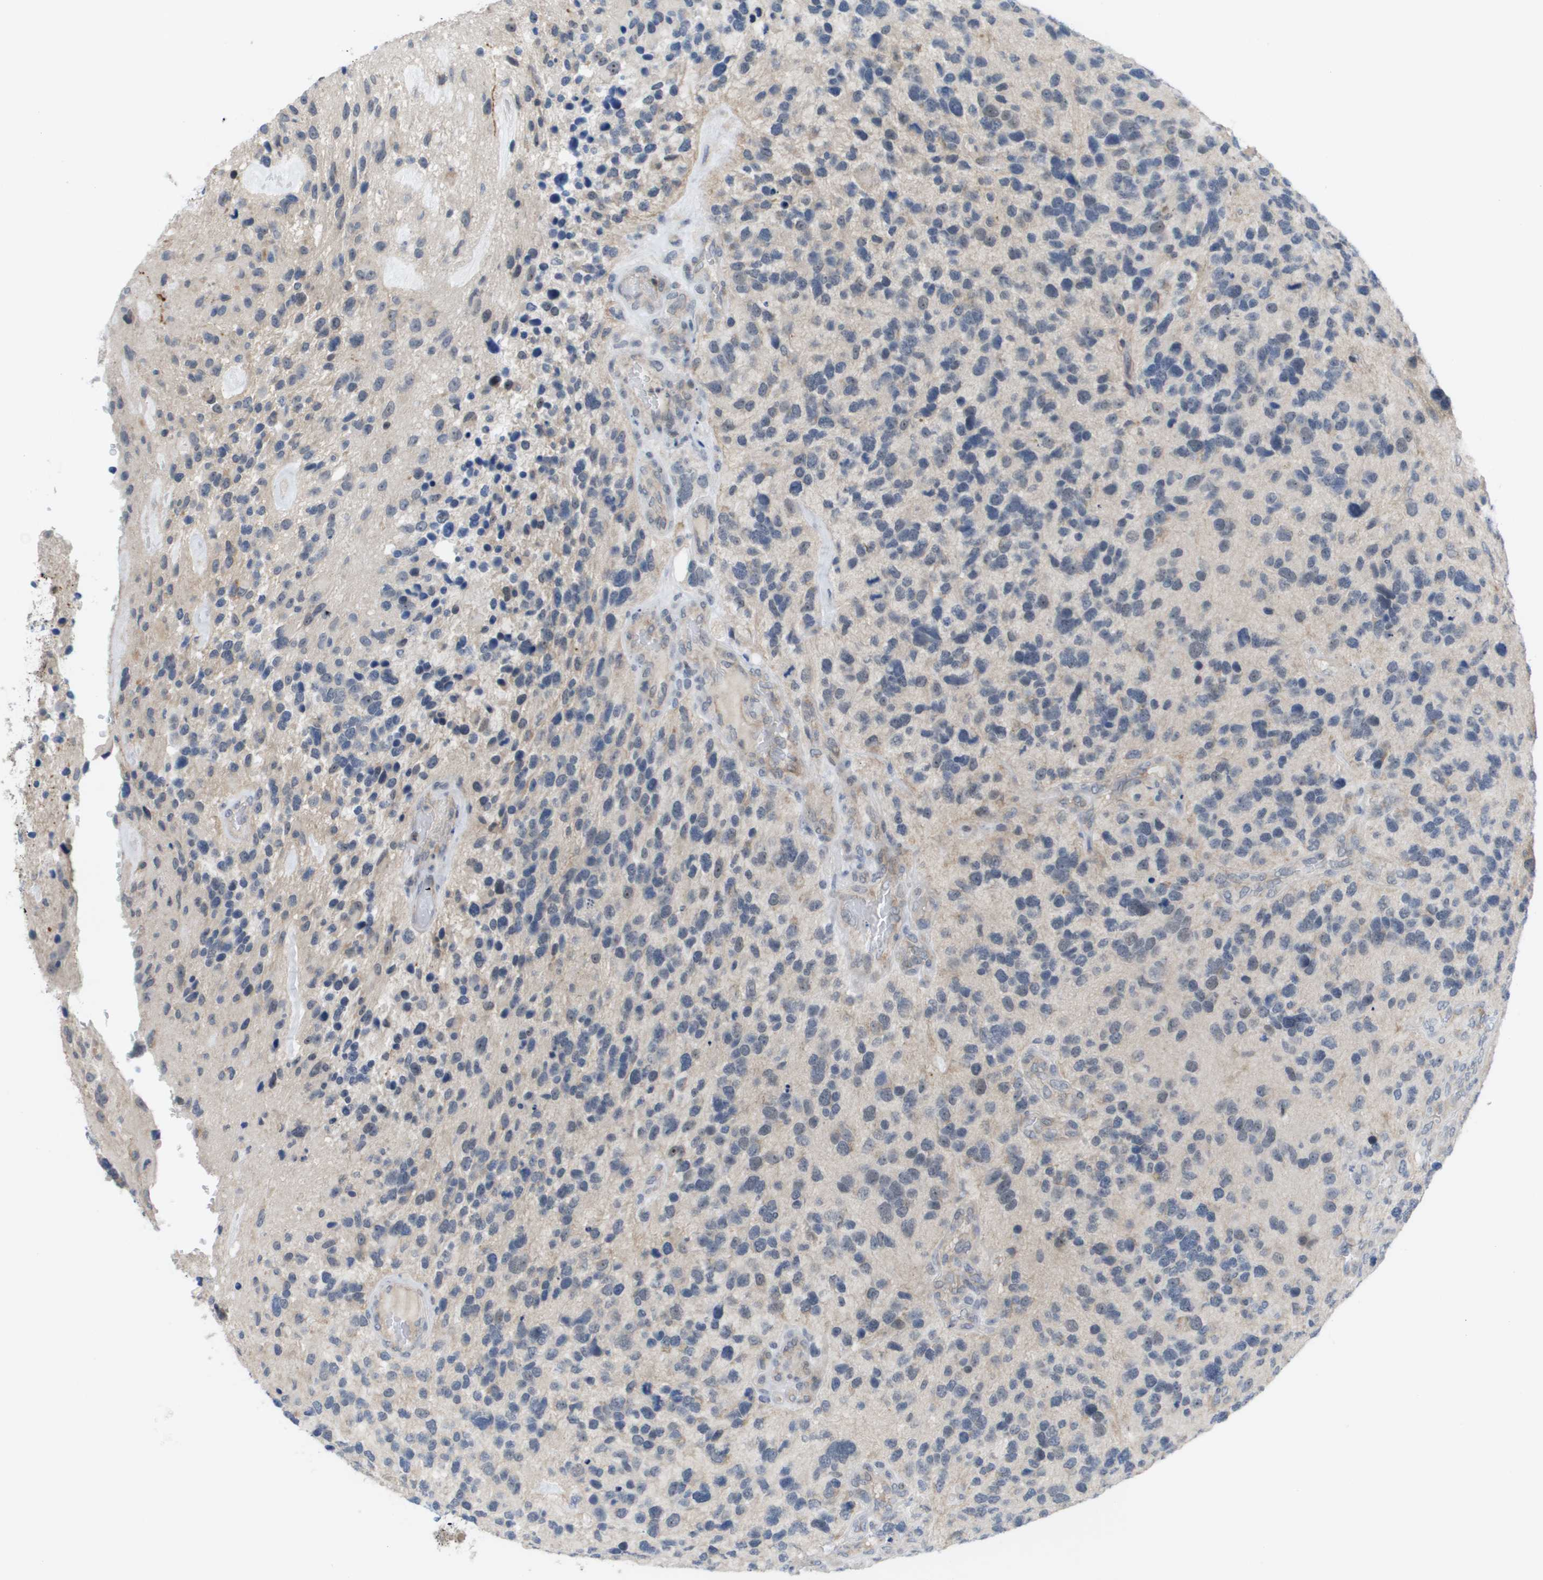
{"staining": {"intensity": "negative", "quantity": "none", "location": "none"}, "tissue": "glioma", "cell_type": "Tumor cells", "image_type": "cancer", "snomed": [{"axis": "morphology", "description": "Glioma, malignant, High grade"}, {"axis": "topography", "description": "Brain"}], "caption": "A micrograph of malignant high-grade glioma stained for a protein shows no brown staining in tumor cells. (Stains: DAB IHC with hematoxylin counter stain, Microscopy: brightfield microscopy at high magnification).", "gene": "MTARC2", "patient": {"sex": "female", "age": 58}}